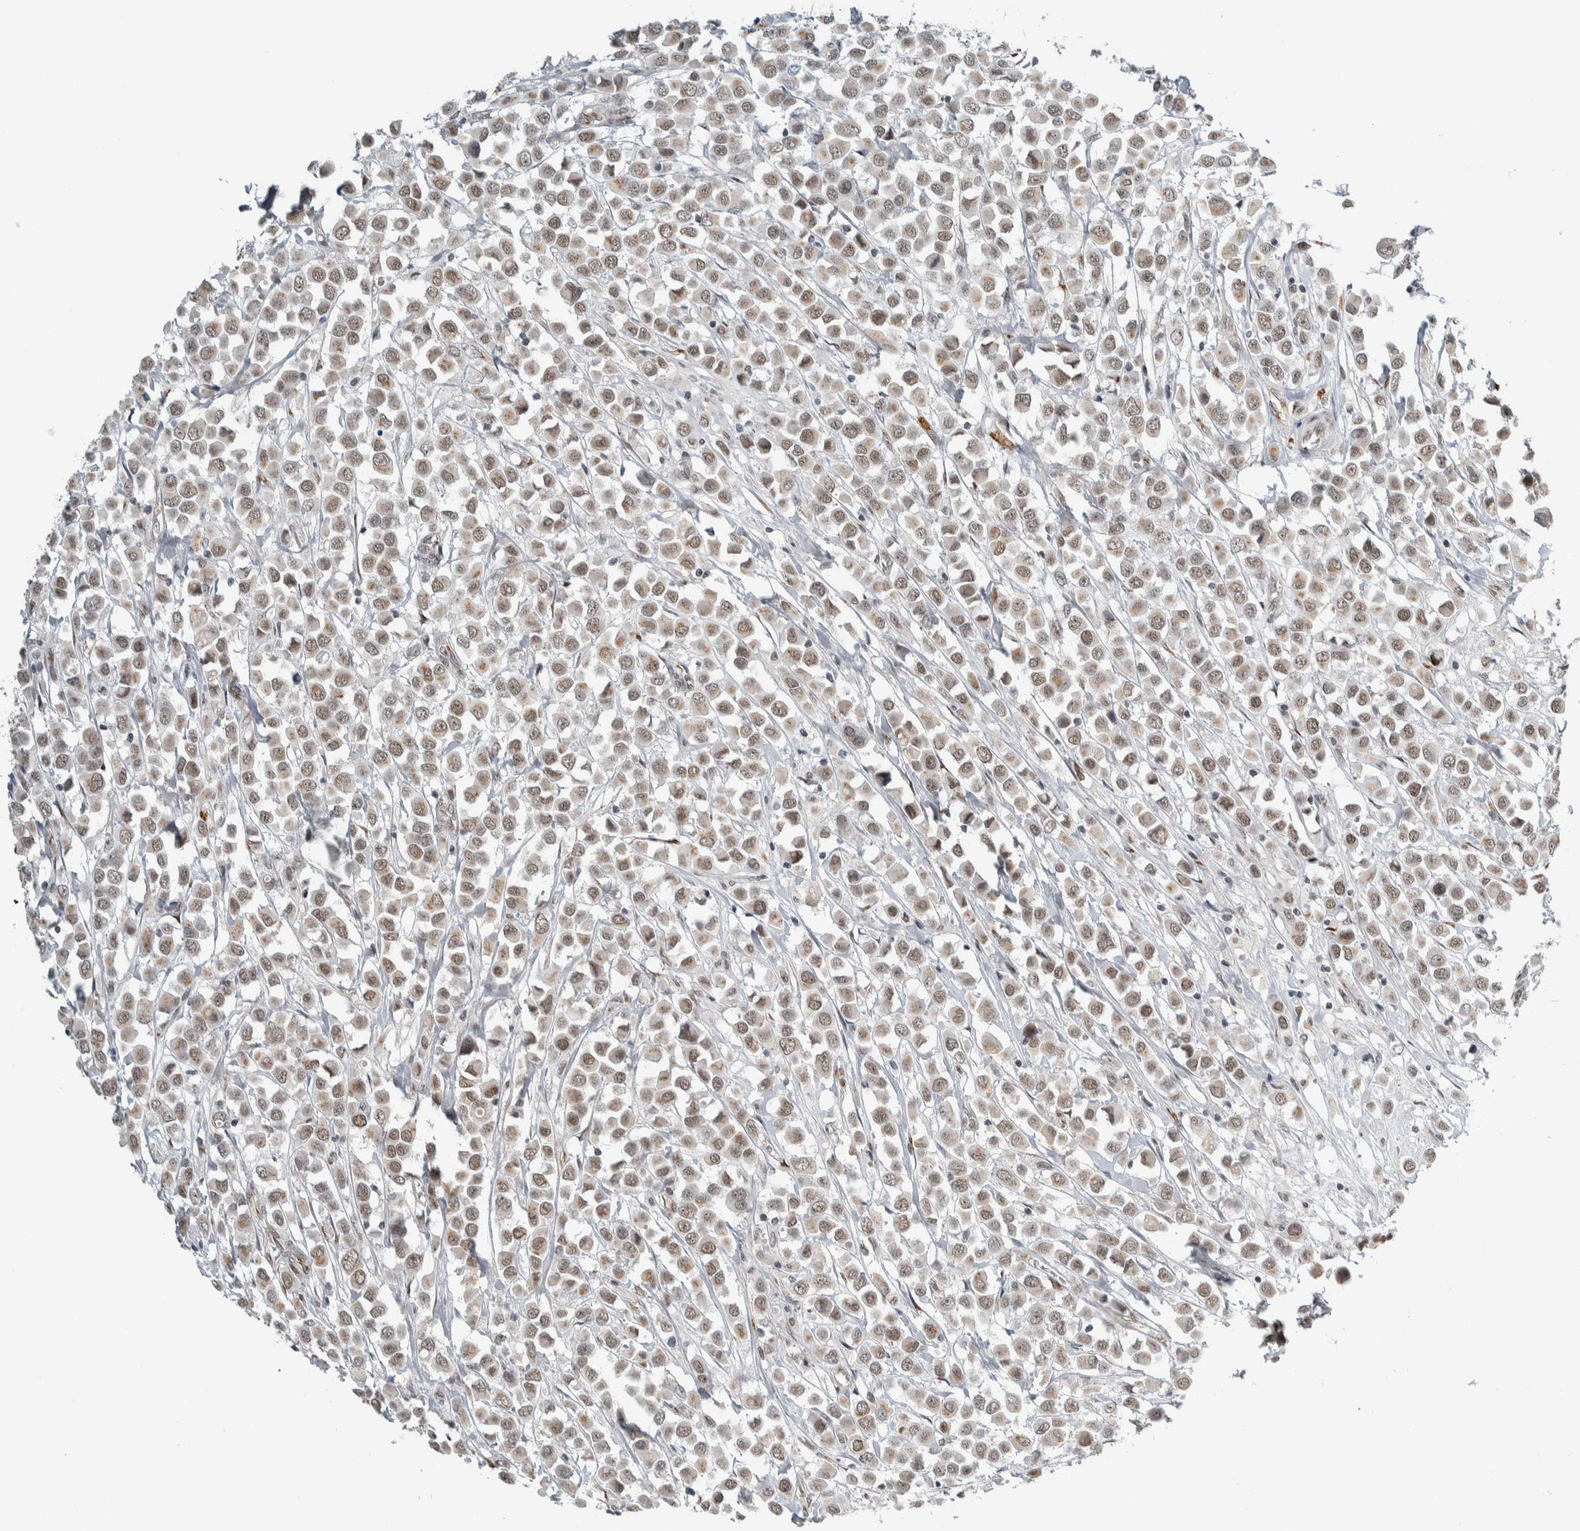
{"staining": {"intensity": "weak", "quantity": ">75%", "location": "nuclear"}, "tissue": "breast cancer", "cell_type": "Tumor cells", "image_type": "cancer", "snomed": [{"axis": "morphology", "description": "Duct carcinoma"}, {"axis": "topography", "description": "Breast"}], "caption": "Approximately >75% of tumor cells in infiltrating ductal carcinoma (breast) reveal weak nuclear protein expression as visualized by brown immunohistochemical staining.", "gene": "ZMYND8", "patient": {"sex": "female", "age": 61}}